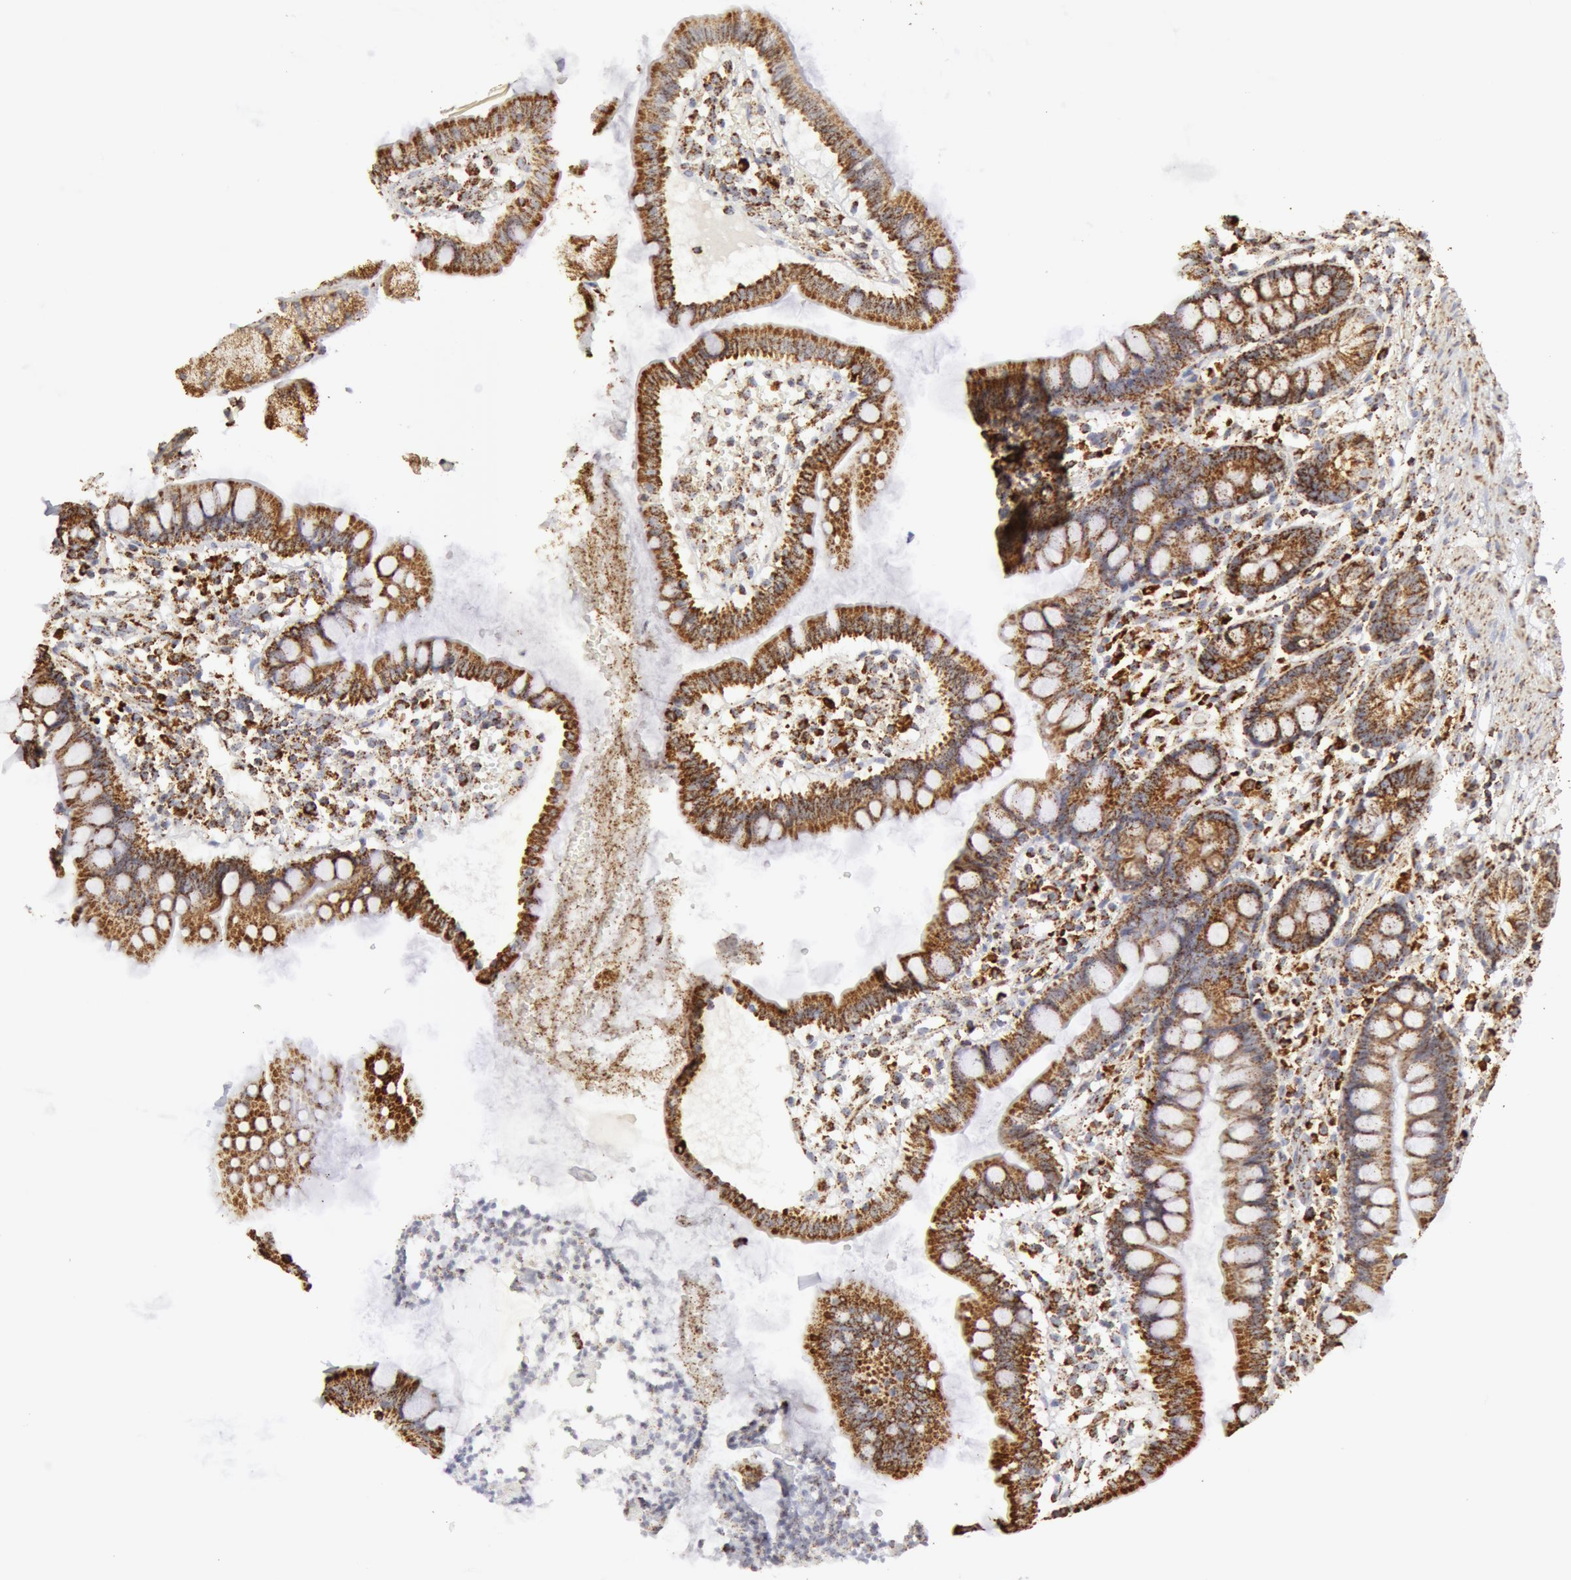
{"staining": {"intensity": "moderate", "quantity": ">75%", "location": "cytoplasmic/membranous"}, "tissue": "small intestine", "cell_type": "Glandular cells", "image_type": "normal", "snomed": [{"axis": "morphology", "description": "Normal tissue, NOS"}, {"axis": "topography", "description": "Small intestine"}], "caption": "The image displays staining of unremarkable small intestine, revealing moderate cytoplasmic/membranous protein staining (brown color) within glandular cells. Nuclei are stained in blue.", "gene": "ATP5F1B", "patient": {"sex": "female", "age": 51}}